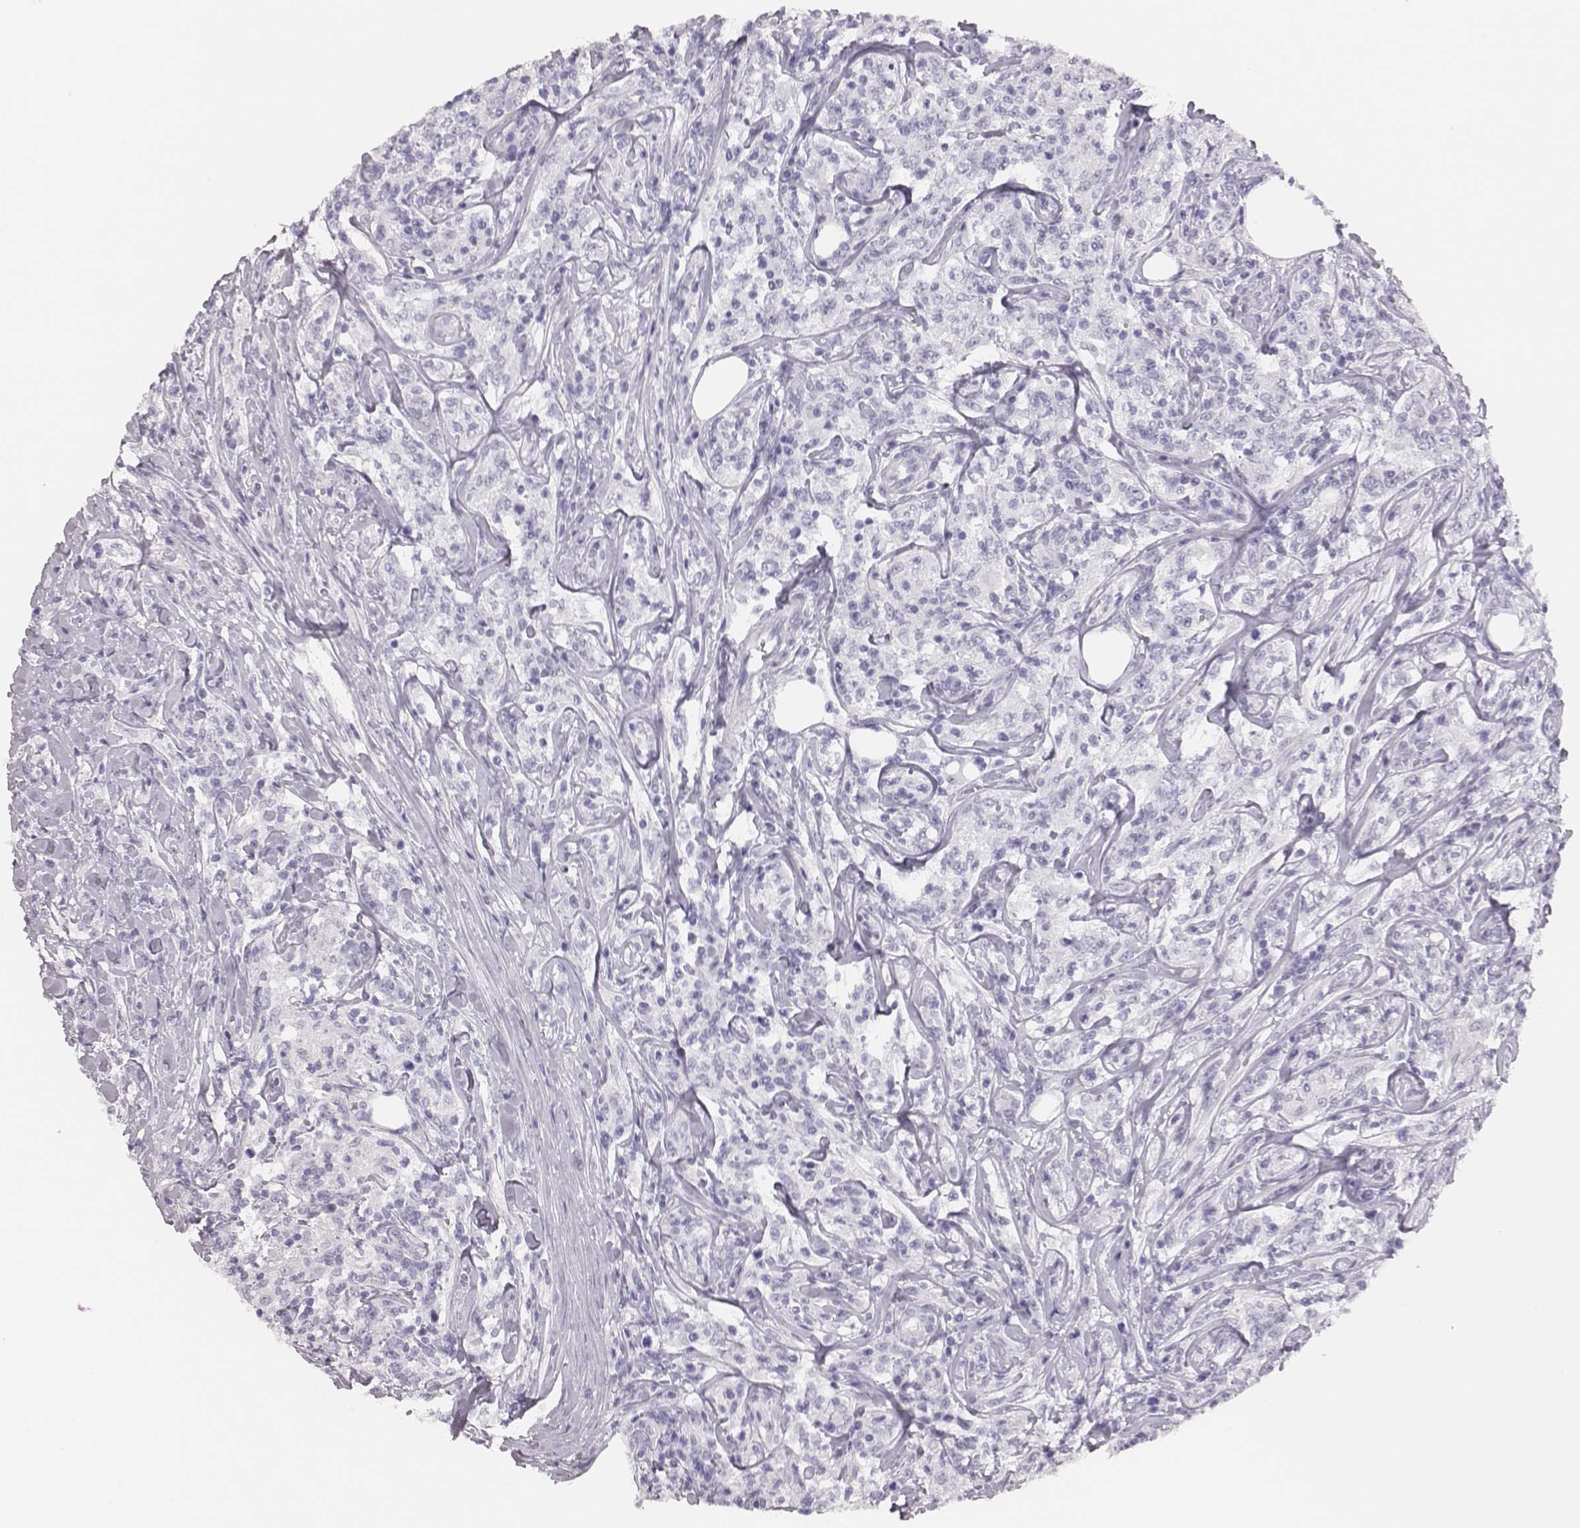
{"staining": {"intensity": "negative", "quantity": "none", "location": "none"}, "tissue": "lymphoma", "cell_type": "Tumor cells", "image_type": "cancer", "snomed": [{"axis": "morphology", "description": "Malignant lymphoma, non-Hodgkin's type, High grade"}, {"axis": "topography", "description": "Lymph node"}], "caption": "IHC histopathology image of neoplastic tissue: lymphoma stained with DAB (3,3'-diaminobenzidine) shows no significant protein positivity in tumor cells.", "gene": "H1-6", "patient": {"sex": "female", "age": 84}}